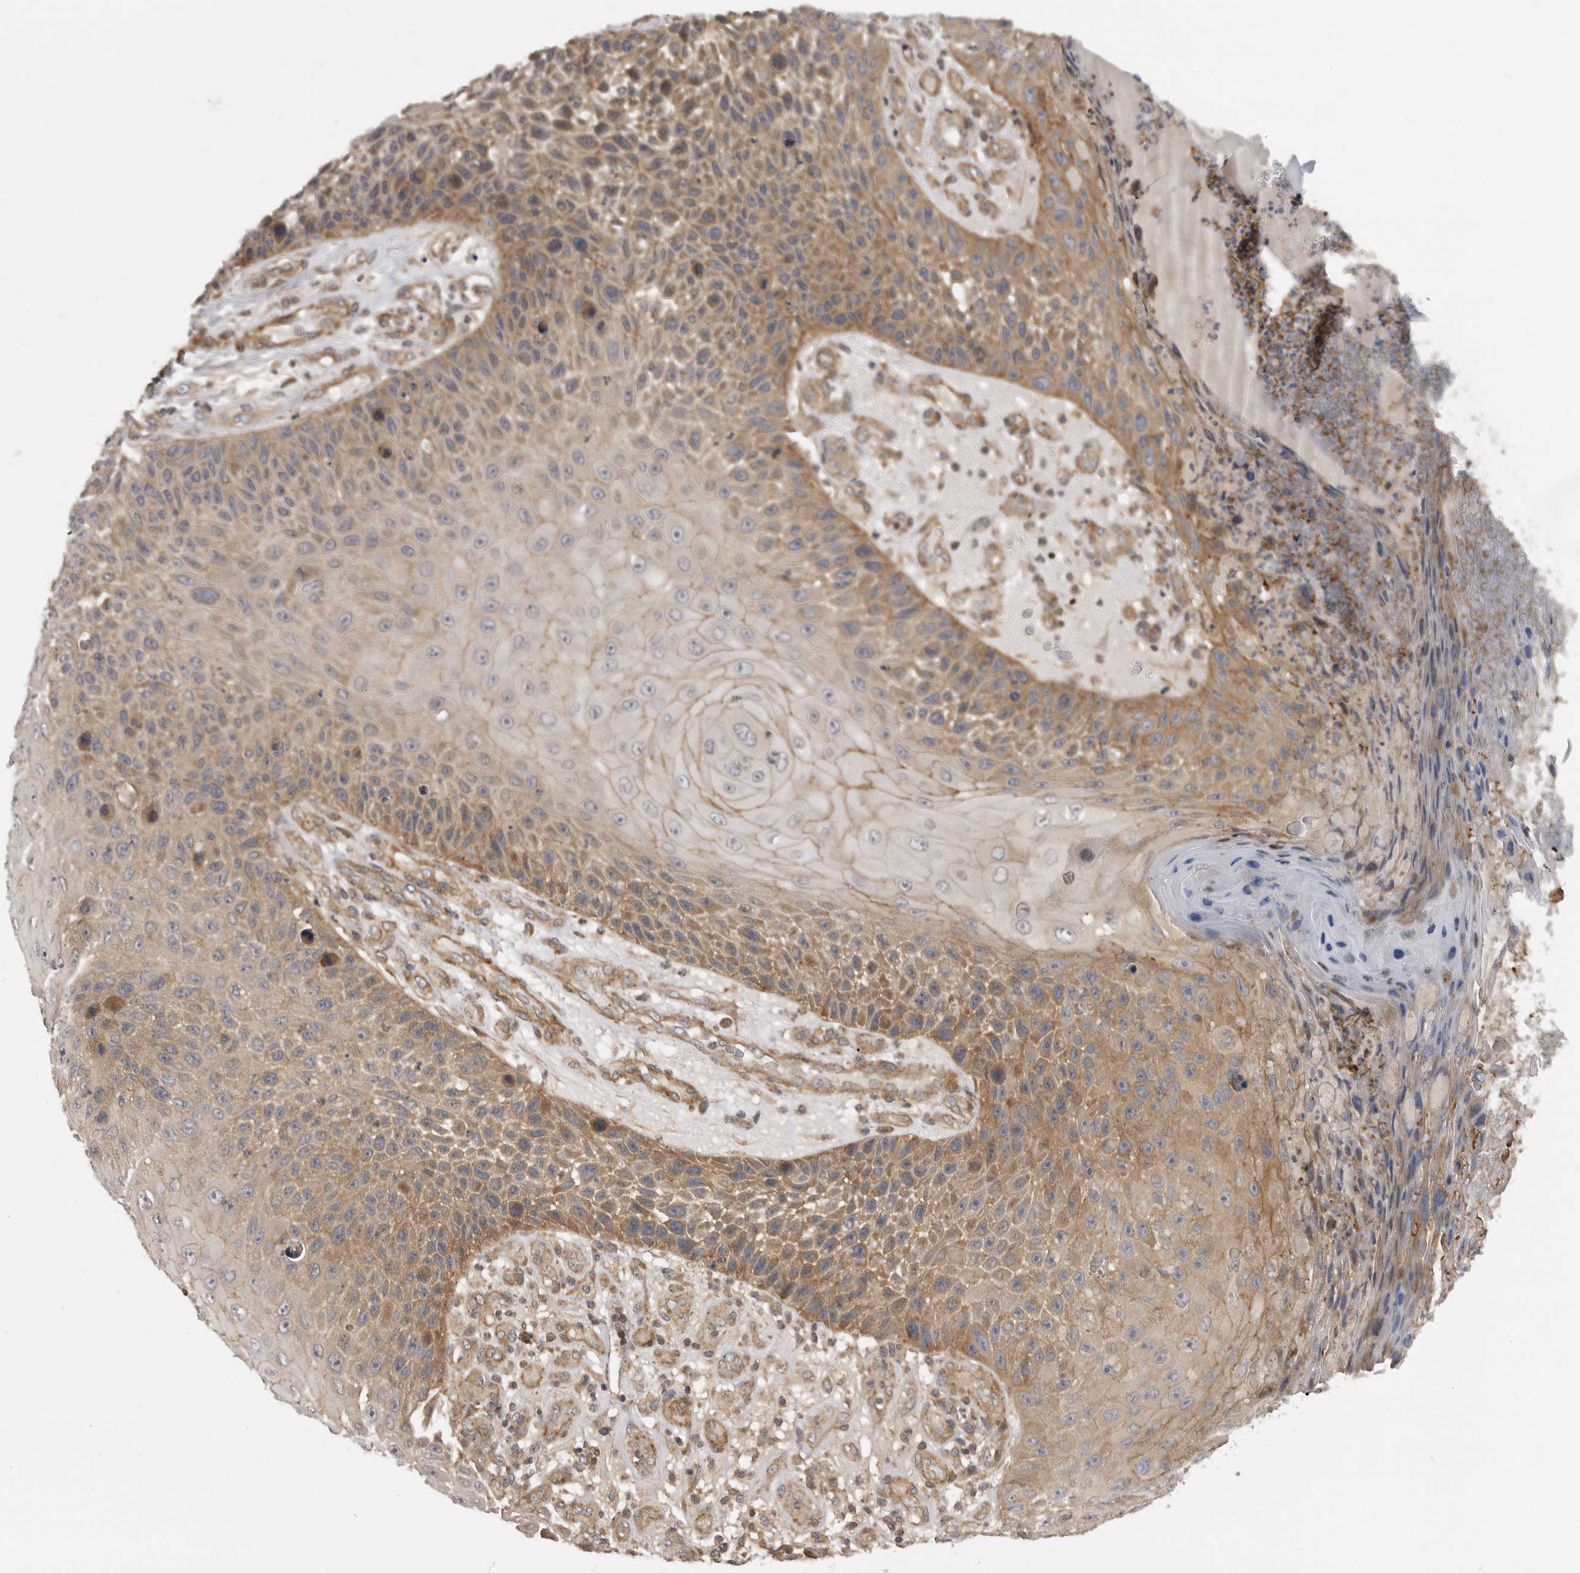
{"staining": {"intensity": "moderate", "quantity": "25%-75%", "location": "cytoplasmic/membranous"}, "tissue": "skin cancer", "cell_type": "Tumor cells", "image_type": "cancer", "snomed": [{"axis": "morphology", "description": "Squamous cell carcinoma, NOS"}, {"axis": "topography", "description": "Skin"}], "caption": "There is medium levels of moderate cytoplasmic/membranous staining in tumor cells of skin cancer (squamous cell carcinoma), as demonstrated by immunohistochemical staining (brown color).", "gene": "TRIM56", "patient": {"sex": "female", "age": 88}}